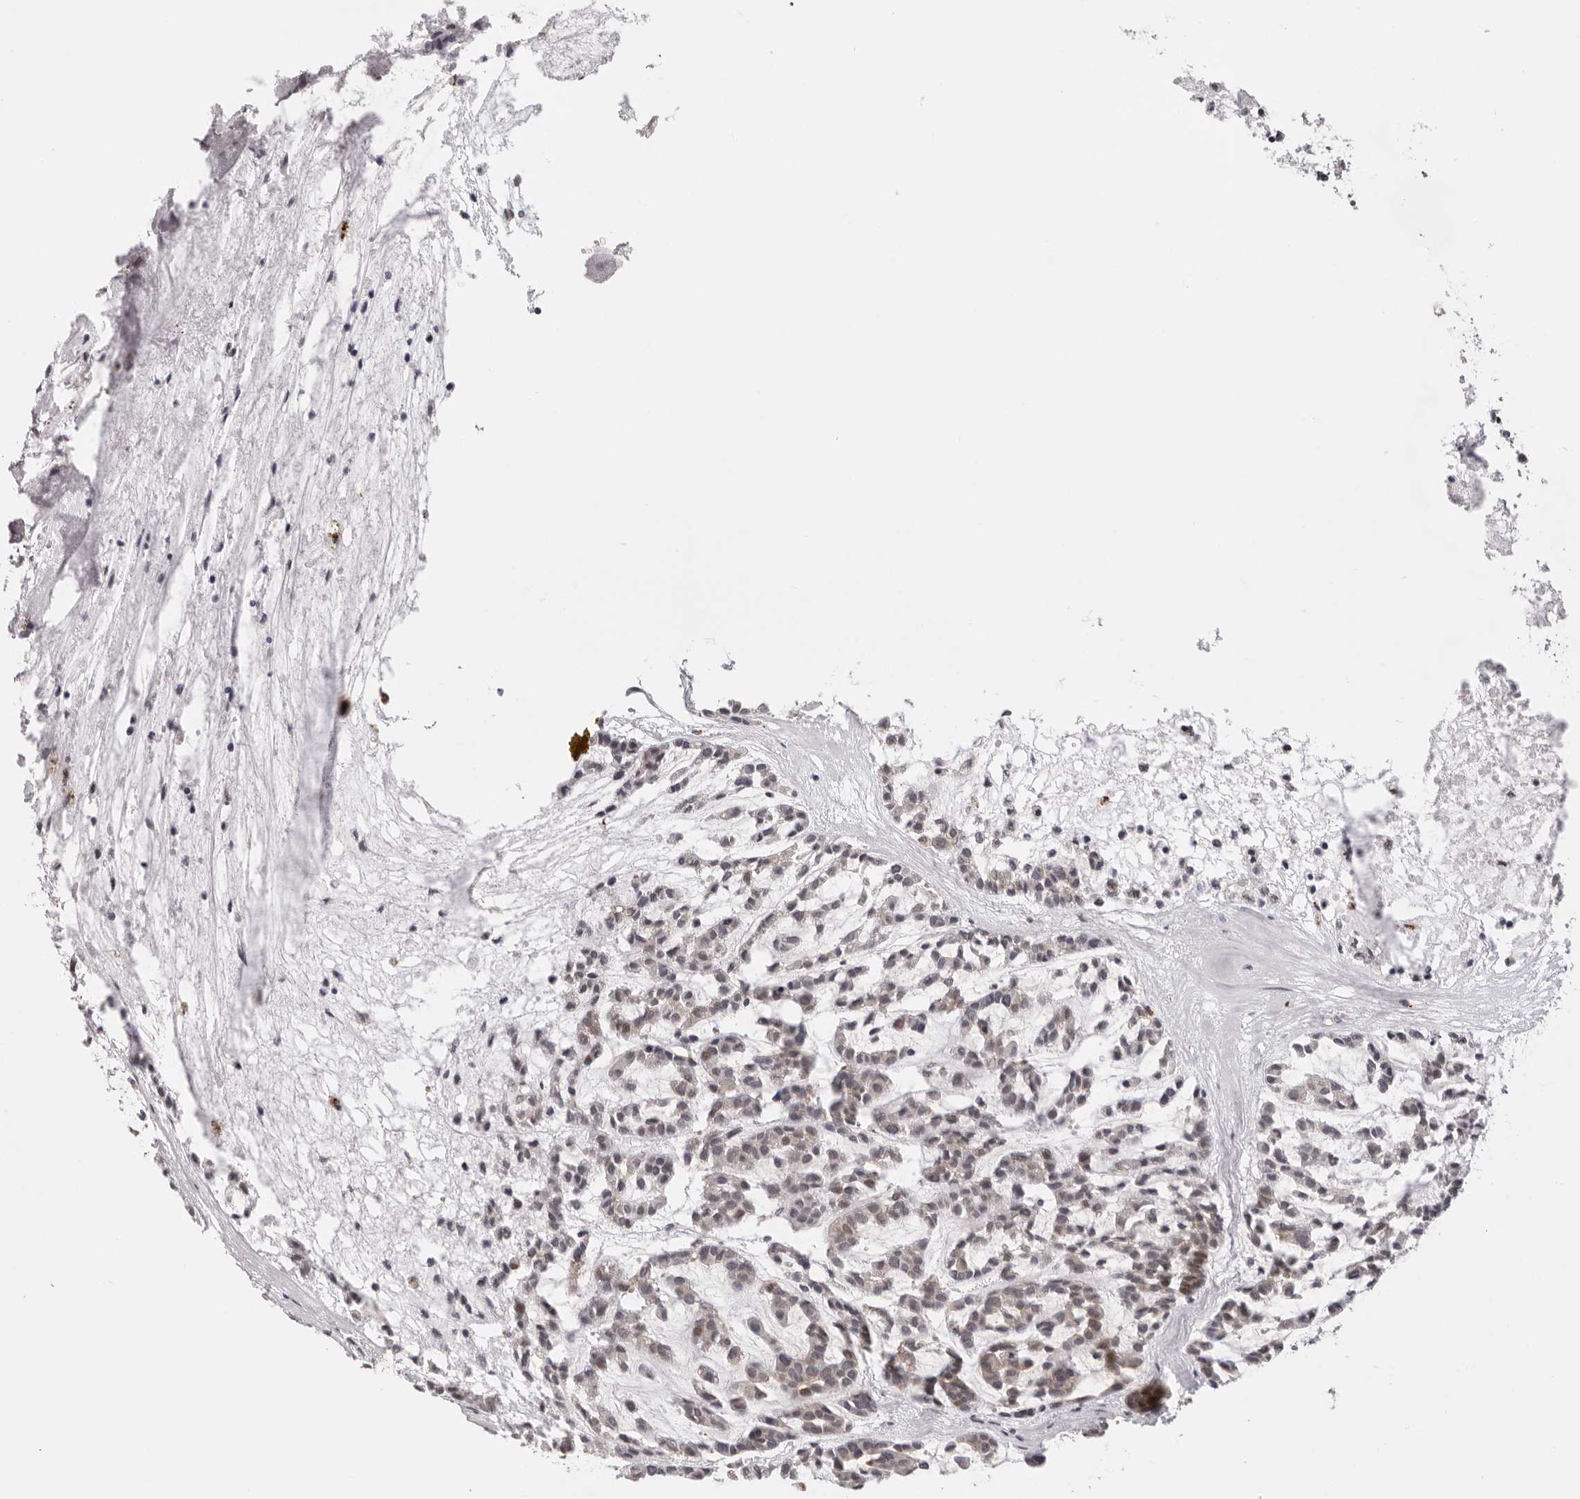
{"staining": {"intensity": "weak", "quantity": "<25%", "location": "cytoplasmic/membranous"}, "tissue": "head and neck cancer", "cell_type": "Tumor cells", "image_type": "cancer", "snomed": [{"axis": "morphology", "description": "Adenocarcinoma, NOS"}, {"axis": "morphology", "description": "Adenoma, NOS"}, {"axis": "topography", "description": "Head-Neck"}], "caption": "The immunohistochemistry (IHC) micrograph has no significant expression in tumor cells of head and neck cancer (adenoma) tissue.", "gene": "PRUNE1", "patient": {"sex": "female", "age": 55}}